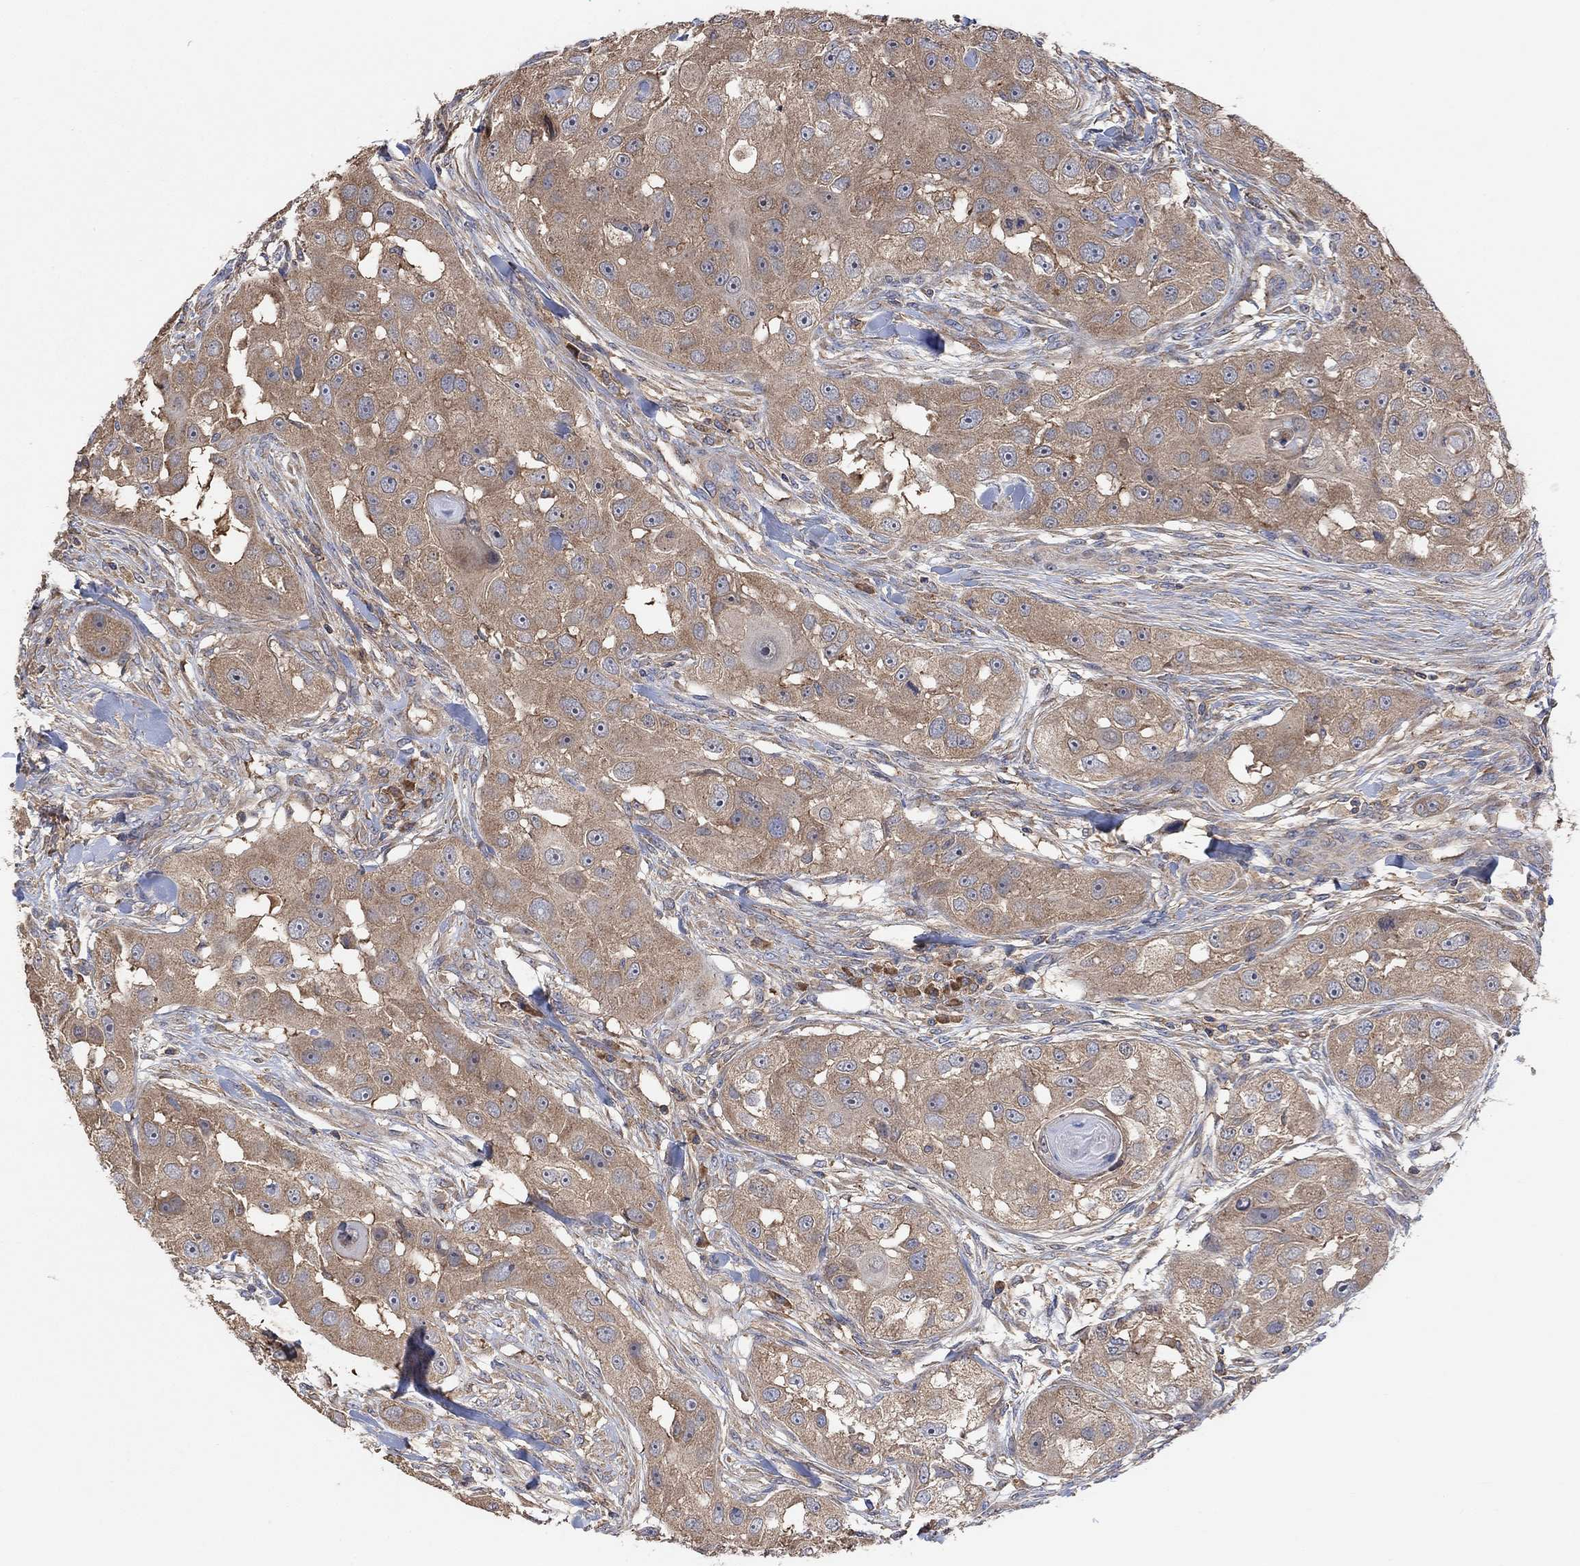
{"staining": {"intensity": "weak", "quantity": ">75%", "location": "cytoplasmic/membranous"}, "tissue": "head and neck cancer", "cell_type": "Tumor cells", "image_type": "cancer", "snomed": [{"axis": "morphology", "description": "Squamous cell carcinoma, NOS"}, {"axis": "topography", "description": "Head-Neck"}], "caption": "Head and neck cancer (squamous cell carcinoma) tissue displays weak cytoplasmic/membranous positivity in approximately >75% of tumor cells, visualized by immunohistochemistry.", "gene": "BLOC1S3", "patient": {"sex": "male", "age": 51}}